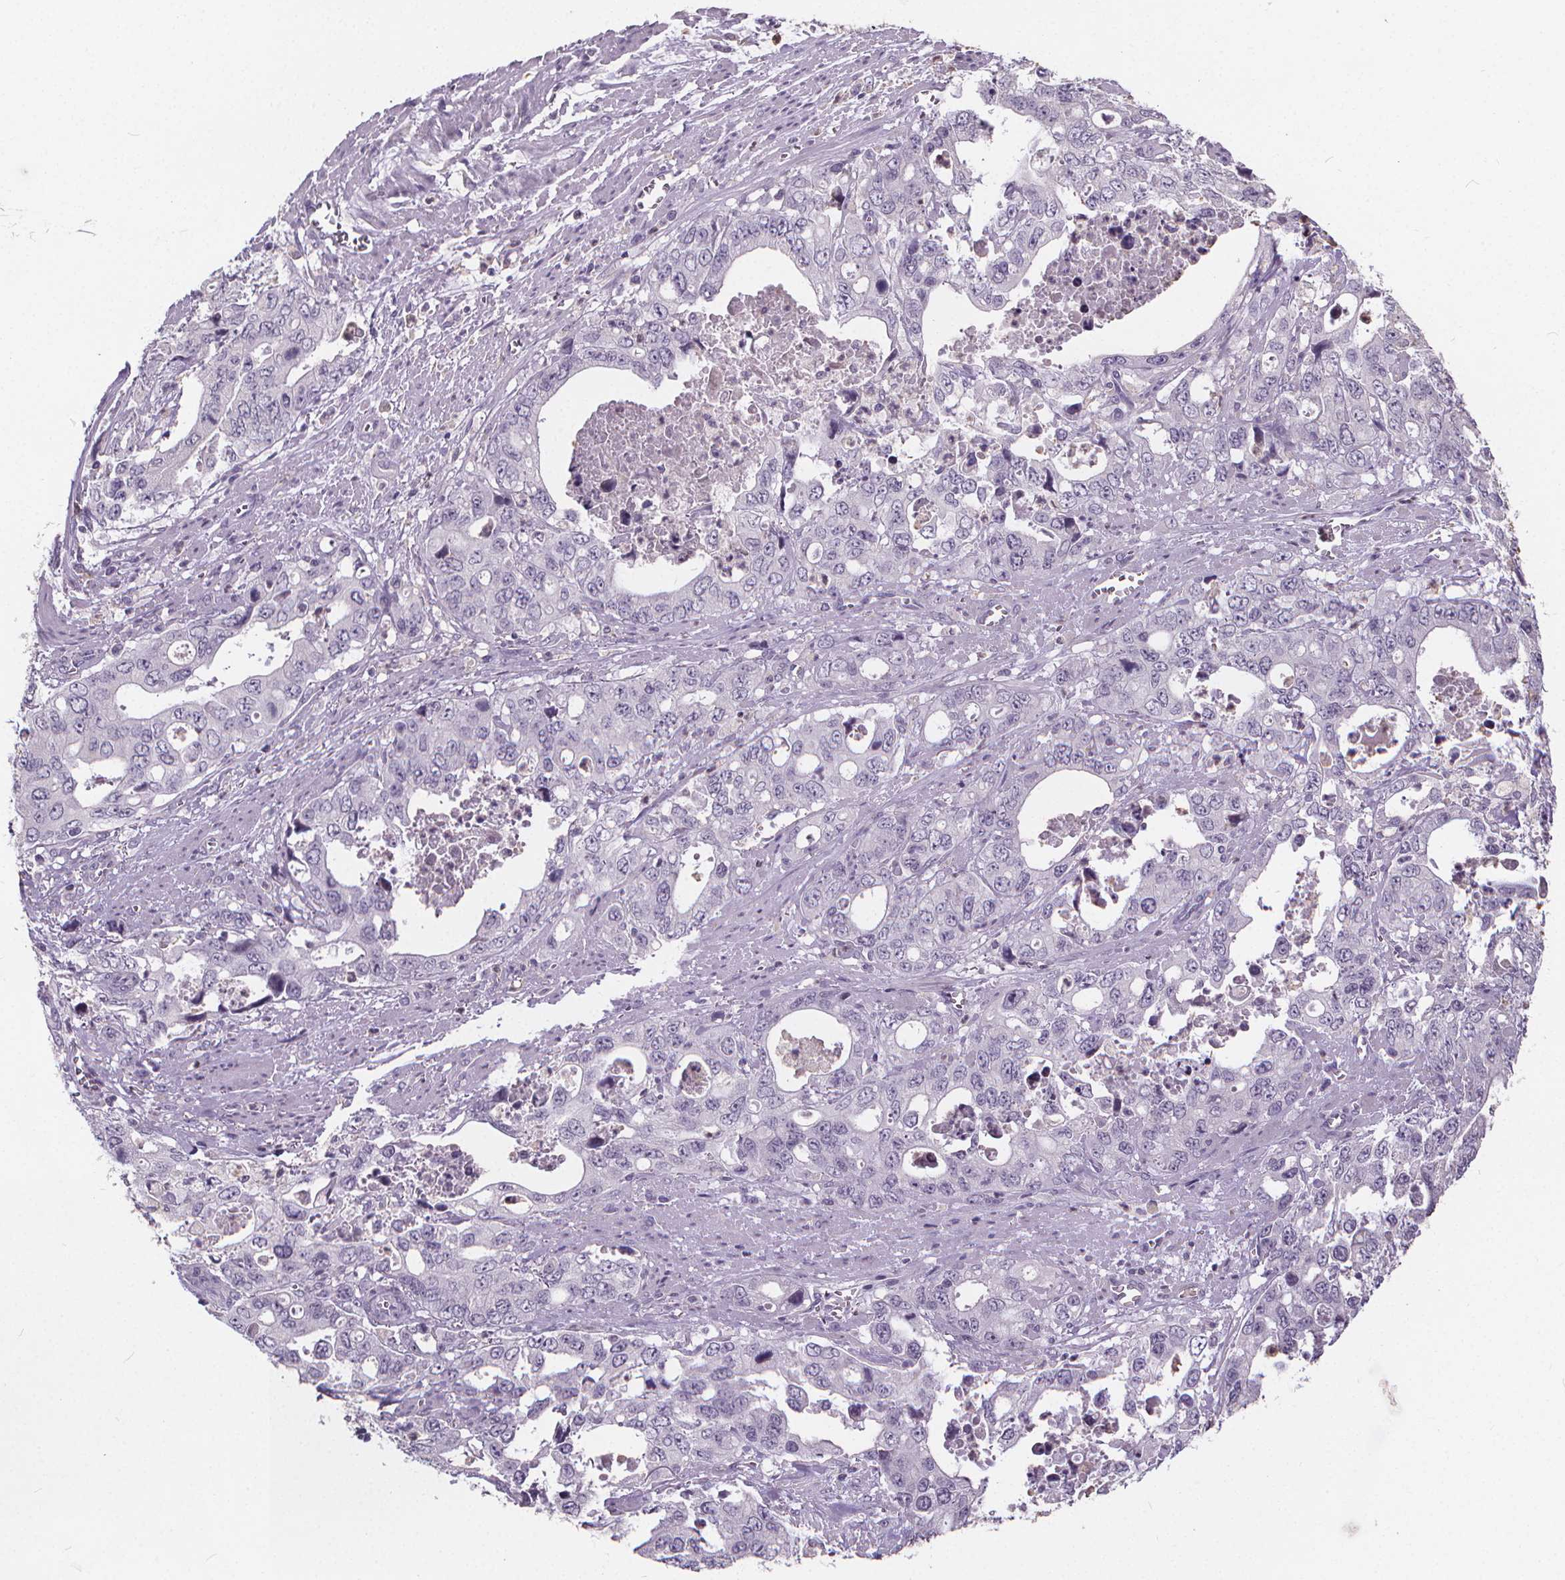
{"staining": {"intensity": "negative", "quantity": "none", "location": "none"}, "tissue": "stomach cancer", "cell_type": "Tumor cells", "image_type": "cancer", "snomed": [{"axis": "morphology", "description": "Adenocarcinoma, NOS"}, {"axis": "topography", "description": "Stomach, upper"}], "caption": "Tumor cells are negative for protein expression in human adenocarcinoma (stomach).", "gene": "ATP6V1D", "patient": {"sex": "male", "age": 74}}